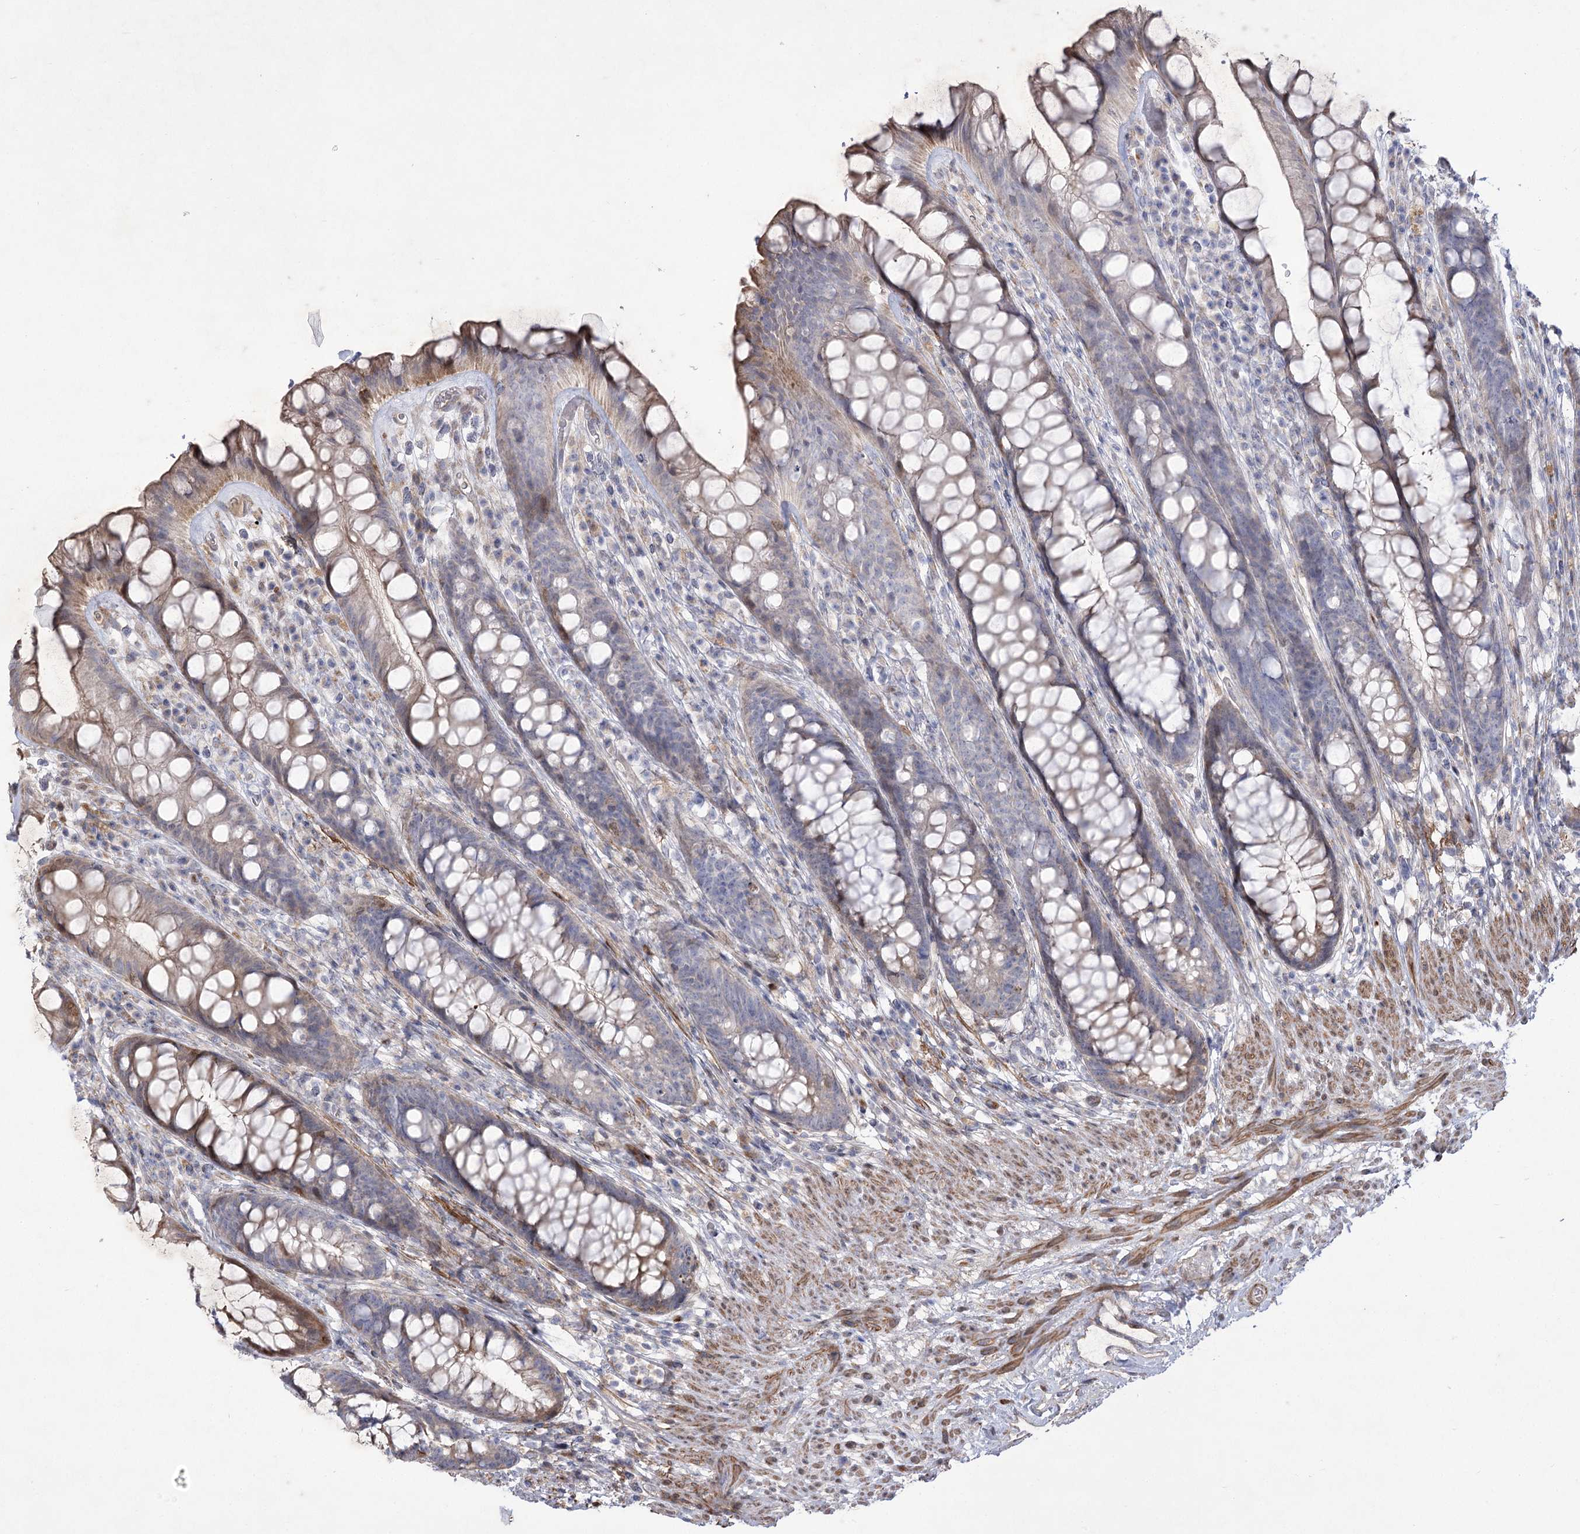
{"staining": {"intensity": "moderate", "quantity": "25%-75%", "location": "cytoplasmic/membranous"}, "tissue": "rectum", "cell_type": "Glandular cells", "image_type": "normal", "snomed": [{"axis": "morphology", "description": "Normal tissue, NOS"}, {"axis": "topography", "description": "Rectum"}], "caption": "Immunohistochemistry (DAB) staining of unremarkable rectum exhibits moderate cytoplasmic/membranous protein expression in approximately 25%-75% of glandular cells. (IHC, brightfield microscopy, high magnification).", "gene": "RNF24", "patient": {"sex": "male", "age": 74}}